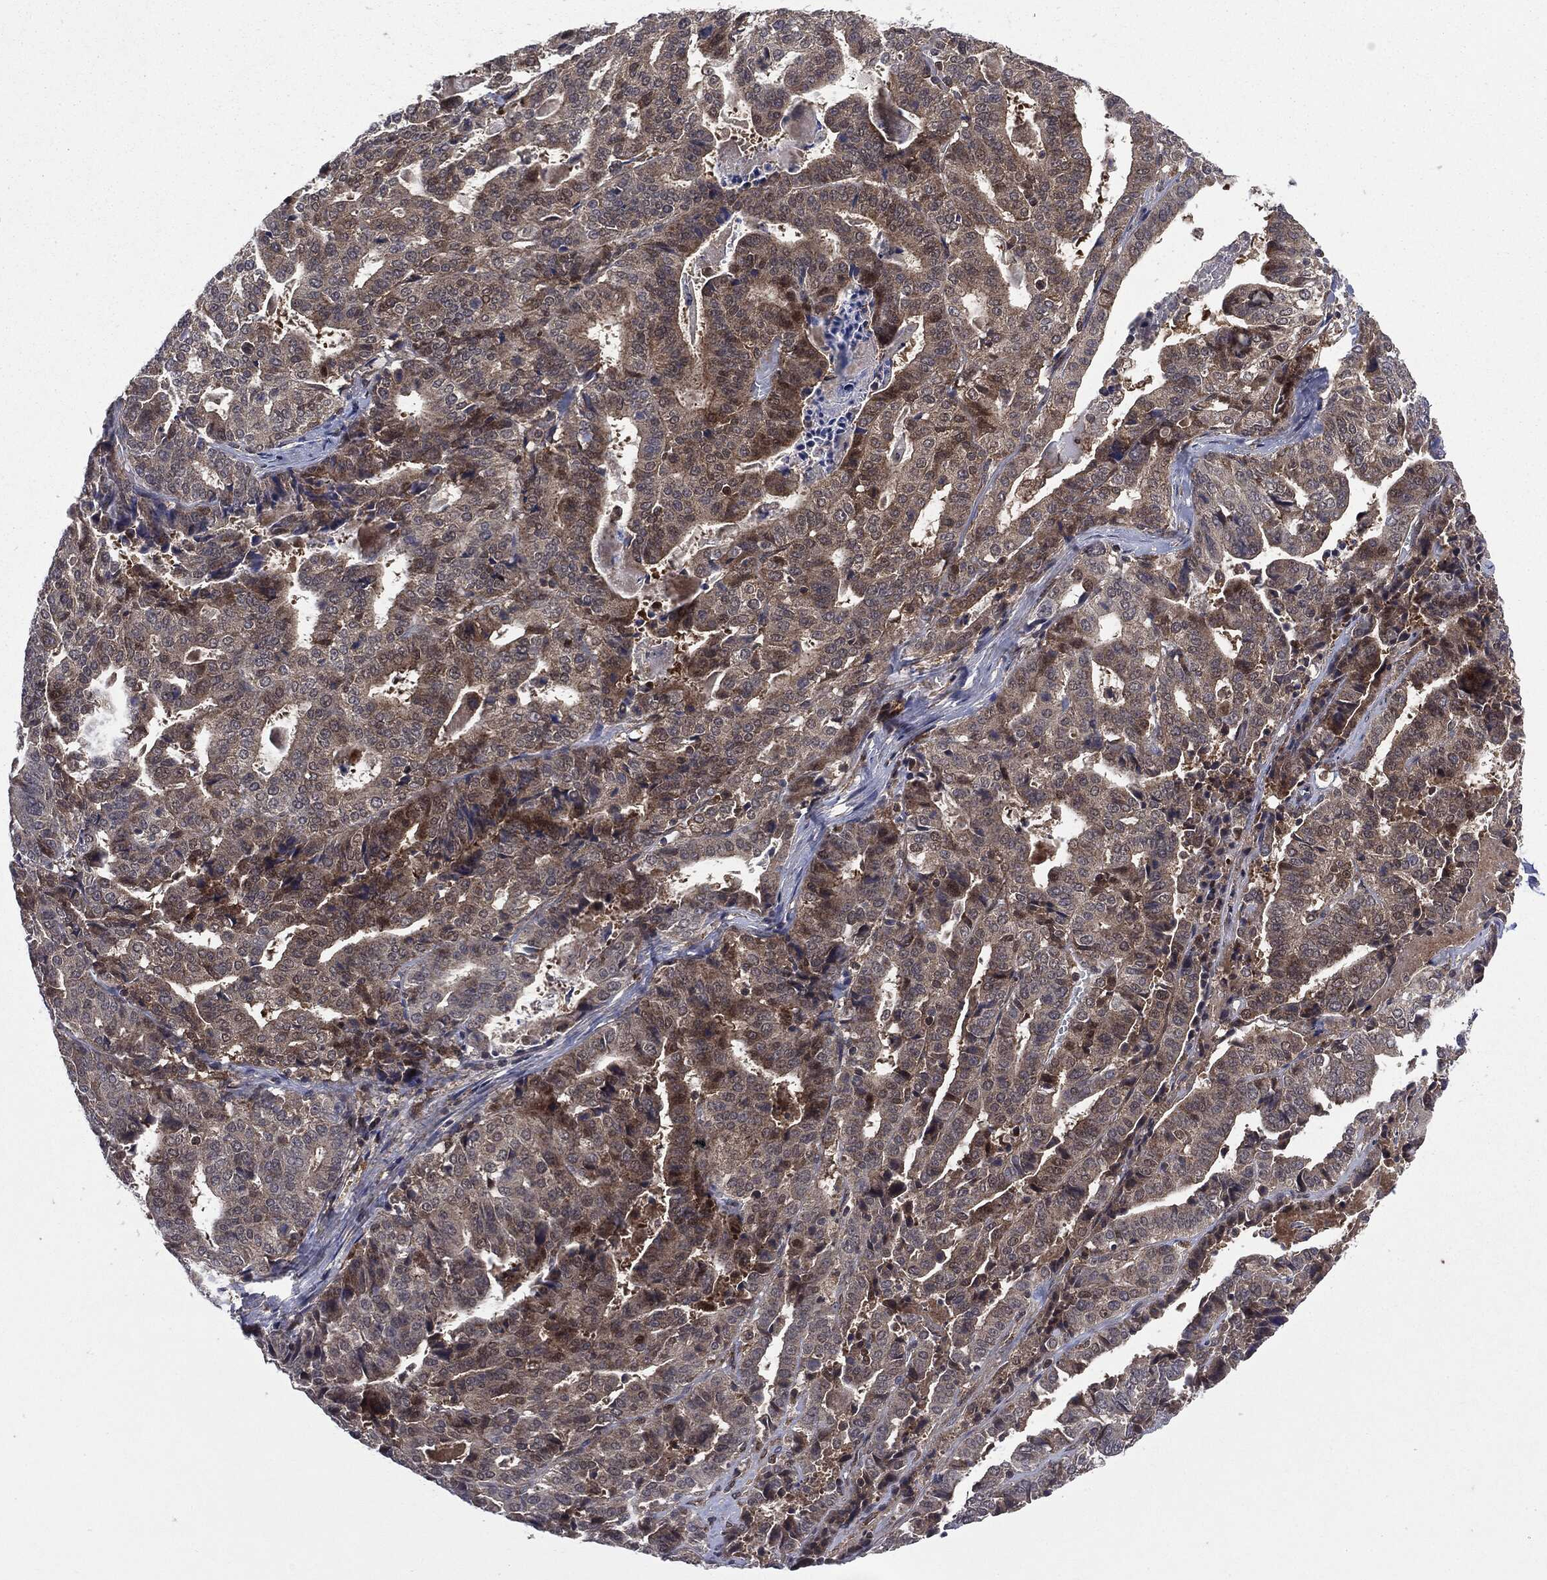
{"staining": {"intensity": "moderate", "quantity": "<25%", "location": "cytoplasmic/membranous"}, "tissue": "stomach cancer", "cell_type": "Tumor cells", "image_type": "cancer", "snomed": [{"axis": "morphology", "description": "Adenocarcinoma, NOS"}, {"axis": "topography", "description": "Stomach"}], "caption": "DAB immunohistochemical staining of human stomach adenocarcinoma reveals moderate cytoplasmic/membranous protein positivity in about <25% of tumor cells. (Brightfield microscopy of DAB IHC at high magnification).", "gene": "PTPA", "patient": {"sex": "male", "age": 48}}